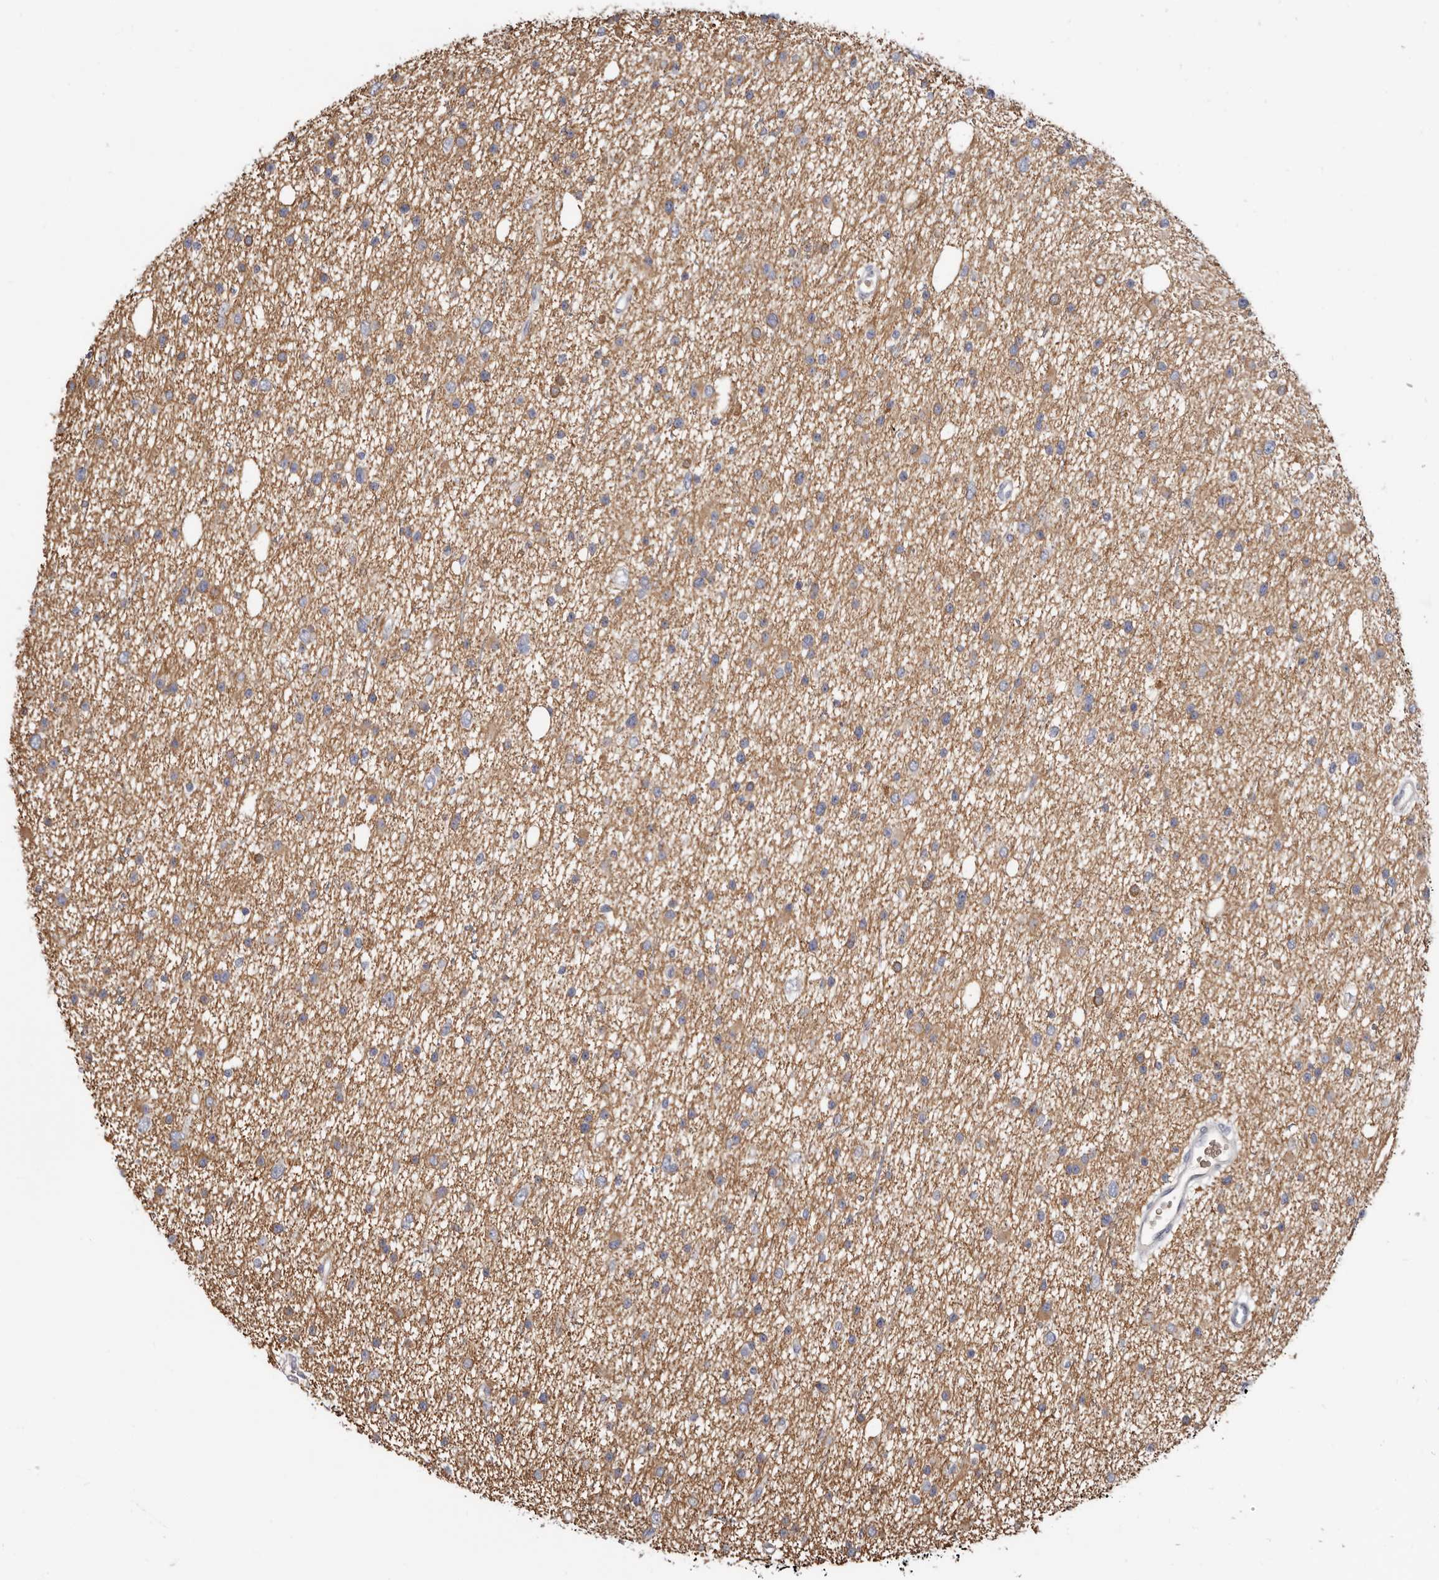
{"staining": {"intensity": "weak", "quantity": "25%-75%", "location": "cytoplasmic/membranous"}, "tissue": "glioma", "cell_type": "Tumor cells", "image_type": "cancer", "snomed": [{"axis": "morphology", "description": "Glioma, malignant, Low grade"}, {"axis": "topography", "description": "Cerebral cortex"}], "caption": "Glioma tissue displays weak cytoplasmic/membranous expression in about 25%-75% of tumor cells (DAB (3,3'-diaminobenzidine) IHC, brown staining for protein, blue staining for nuclei).", "gene": "SPTA1", "patient": {"sex": "female", "age": 39}}